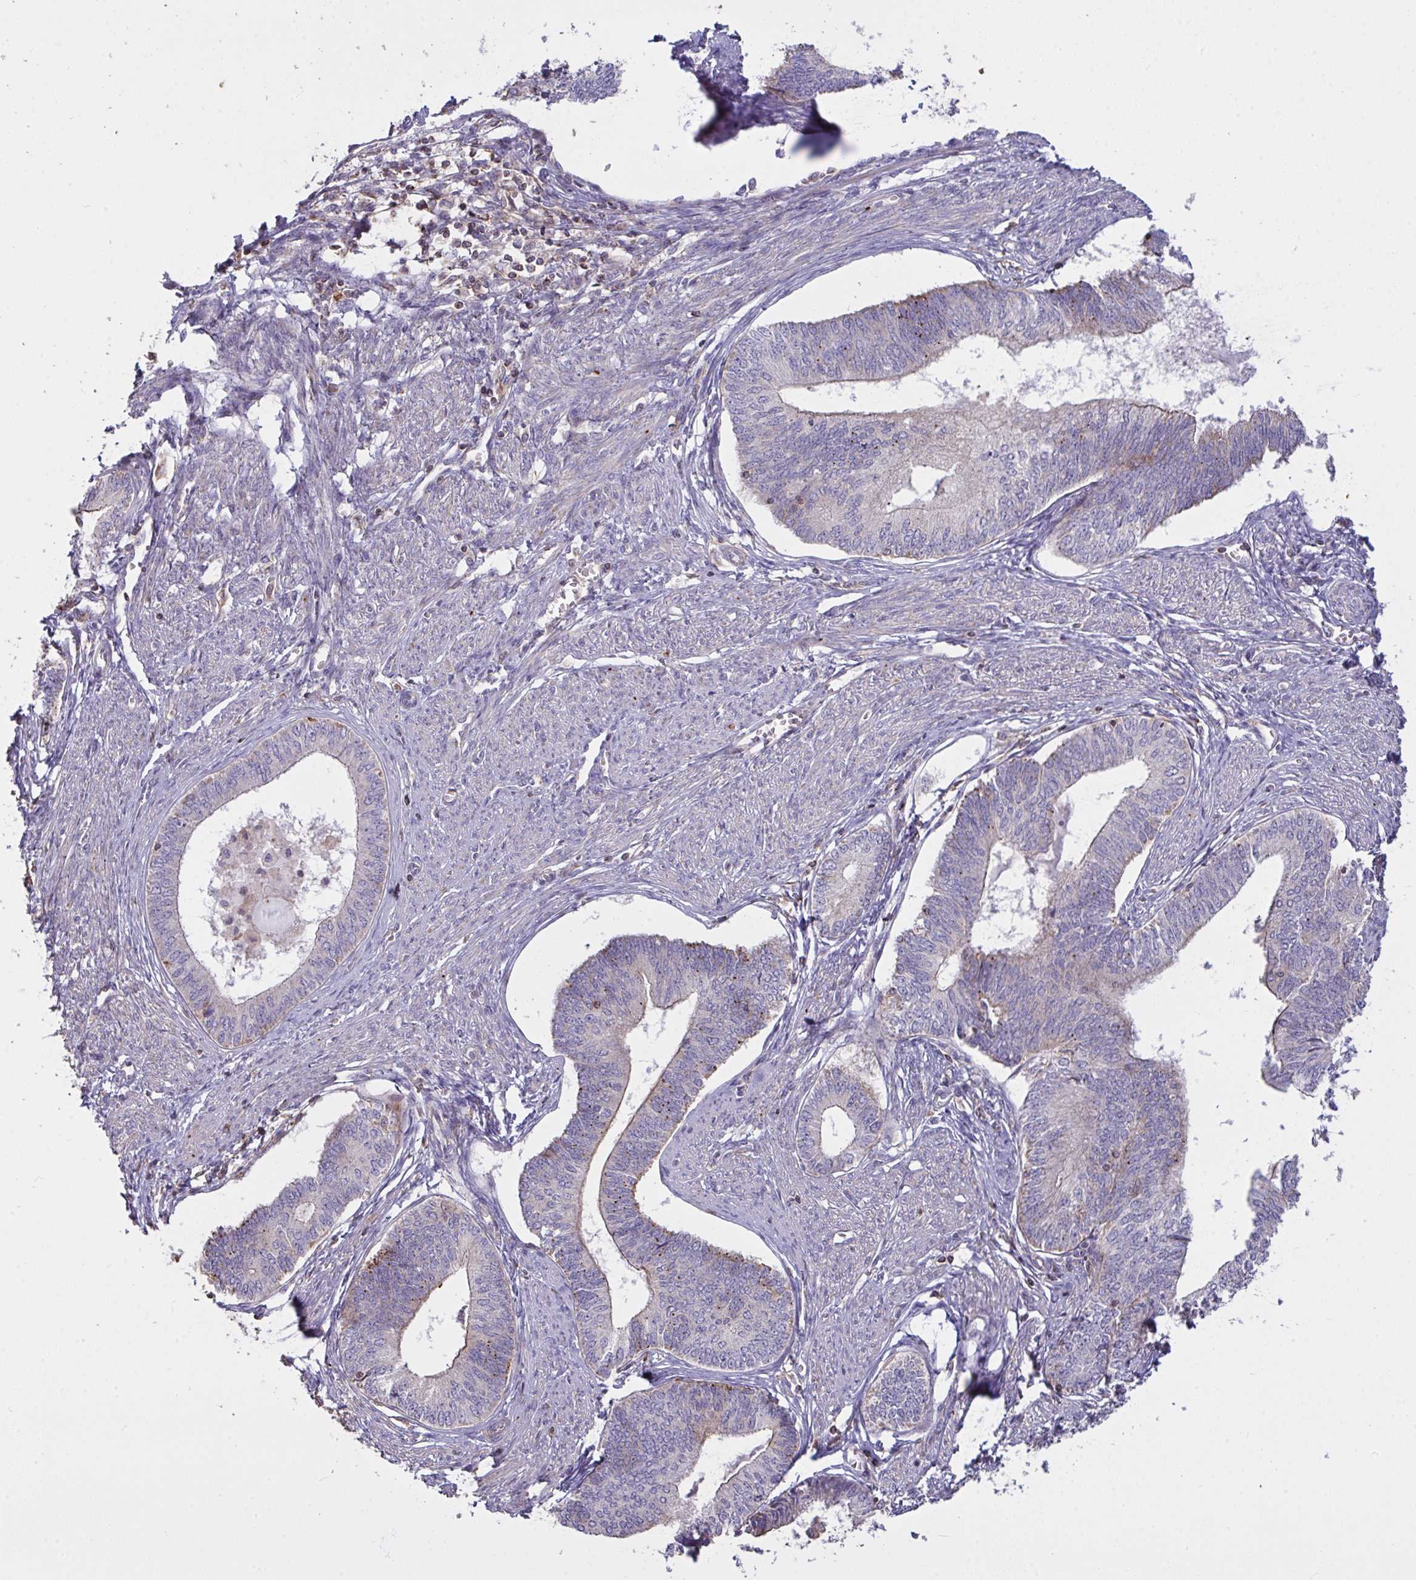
{"staining": {"intensity": "moderate", "quantity": "<25%", "location": "cytoplasmic/membranous"}, "tissue": "endometrial cancer", "cell_type": "Tumor cells", "image_type": "cancer", "snomed": [{"axis": "morphology", "description": "Adenocarcinoma, NOS"}, {"axis": "topography", "description": "Endometrium"}], "caption": "Immunohistochemical staining of endometrial cancer (adenocarcinoma) reveals low levels of moderate cytoplasmic/membranous protein positivity in approximately <25% of tumor cells. (DAB IHC, brown staining for protein, blue staining for nuclei).", "gene": "MICOS10", "patient": {"sex": "female", "age": 68}}